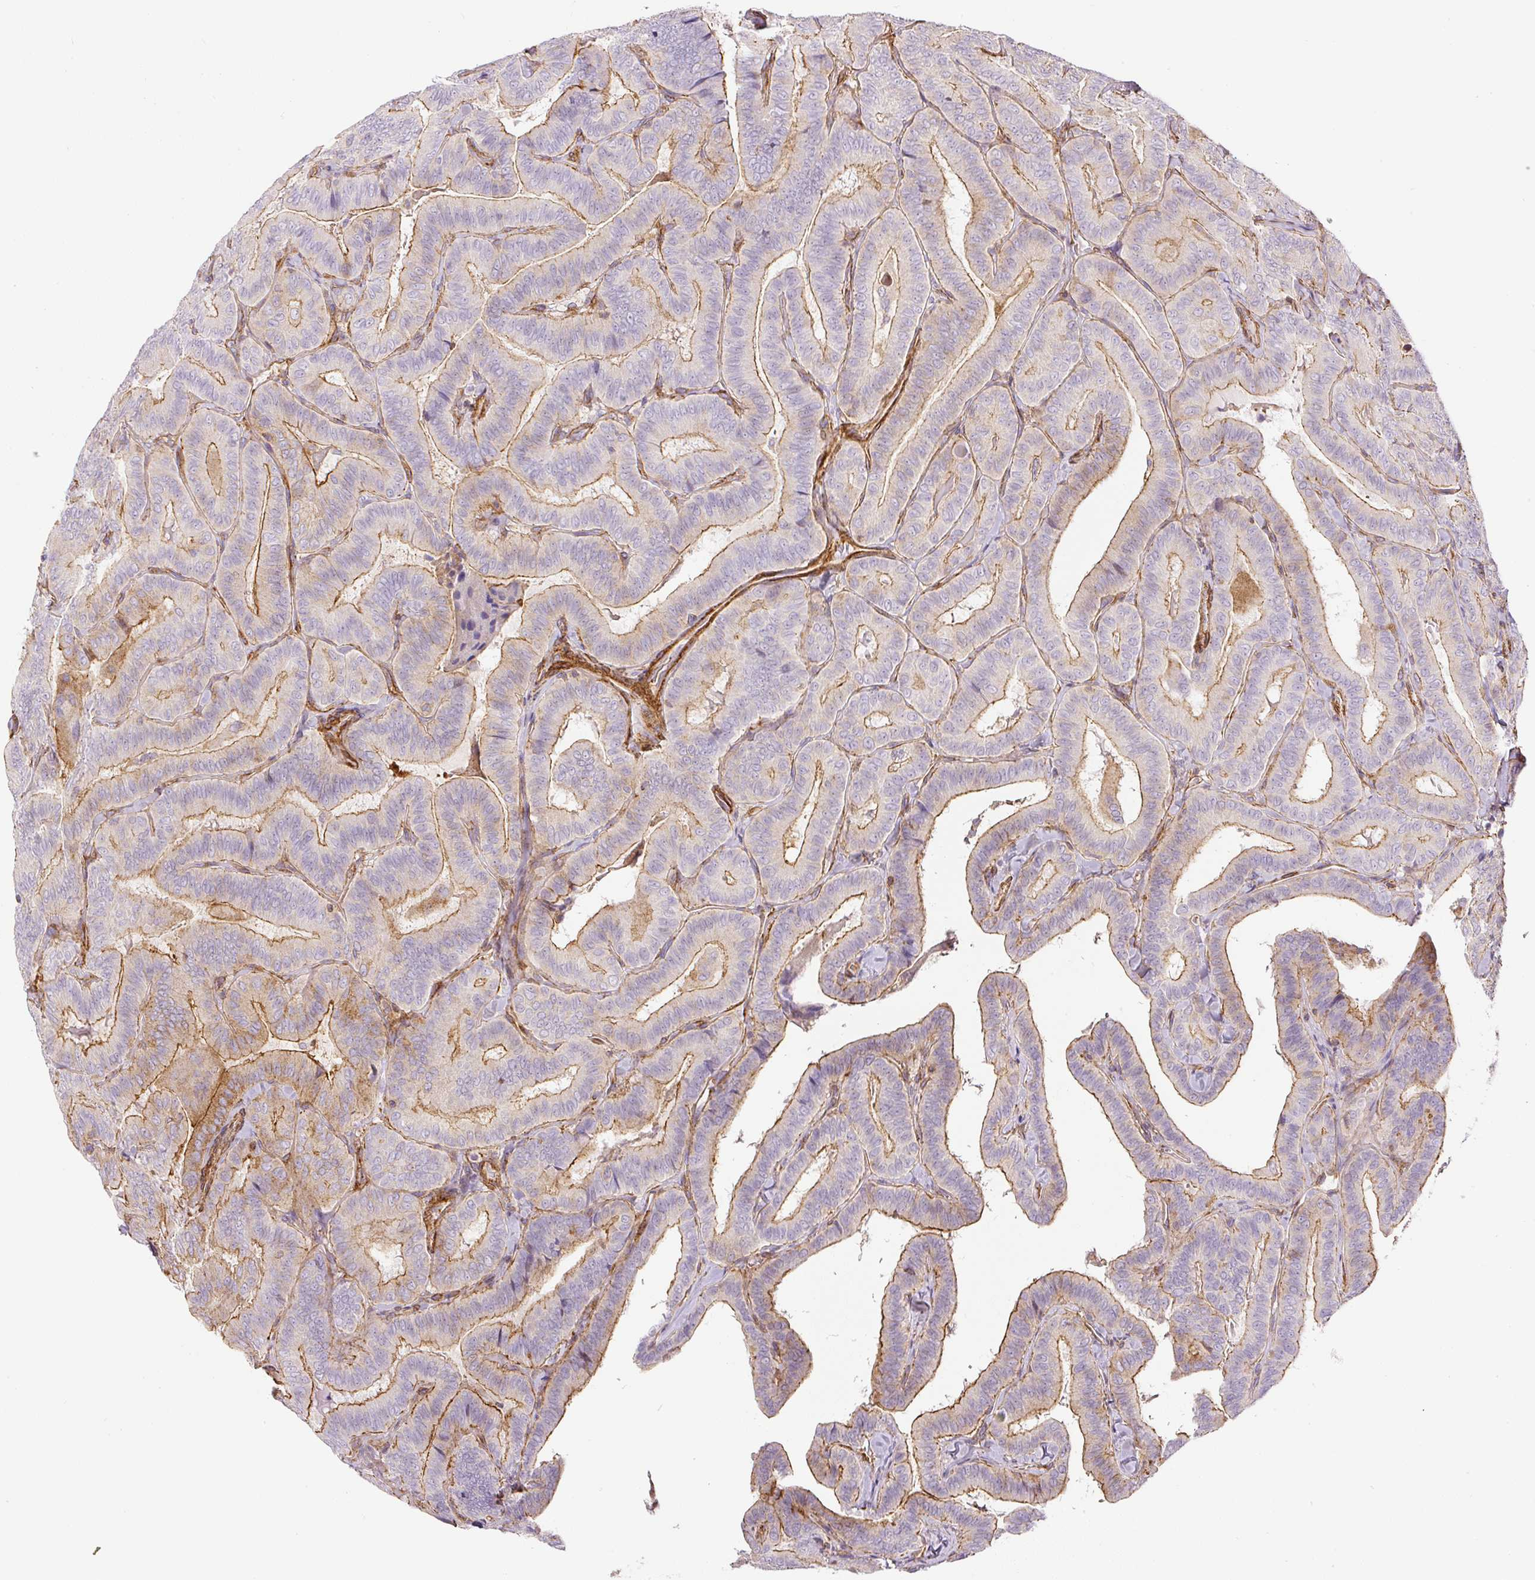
{"staining": {"intensity": "moderate", "quantity": "25%-75%", "location": "cytoplasmic/membranous"}, "tissue": "thyroid cancer", "cell_type": "Tumor cells", "image_type": "cancer", "snomed": [{"axis": "morphology", "description": "Papillary adenocarcinoma, NOS"}, {"axis": "topography", "description": "Thyroid gland"}], "caption": "Thyroid cancer (papillary adenocarcinoma) stained with a protein marker demonstrates moderate staining in tumor cells.", "gene": "MYL12A", "patient": {"sex": "male", "age": 61}}